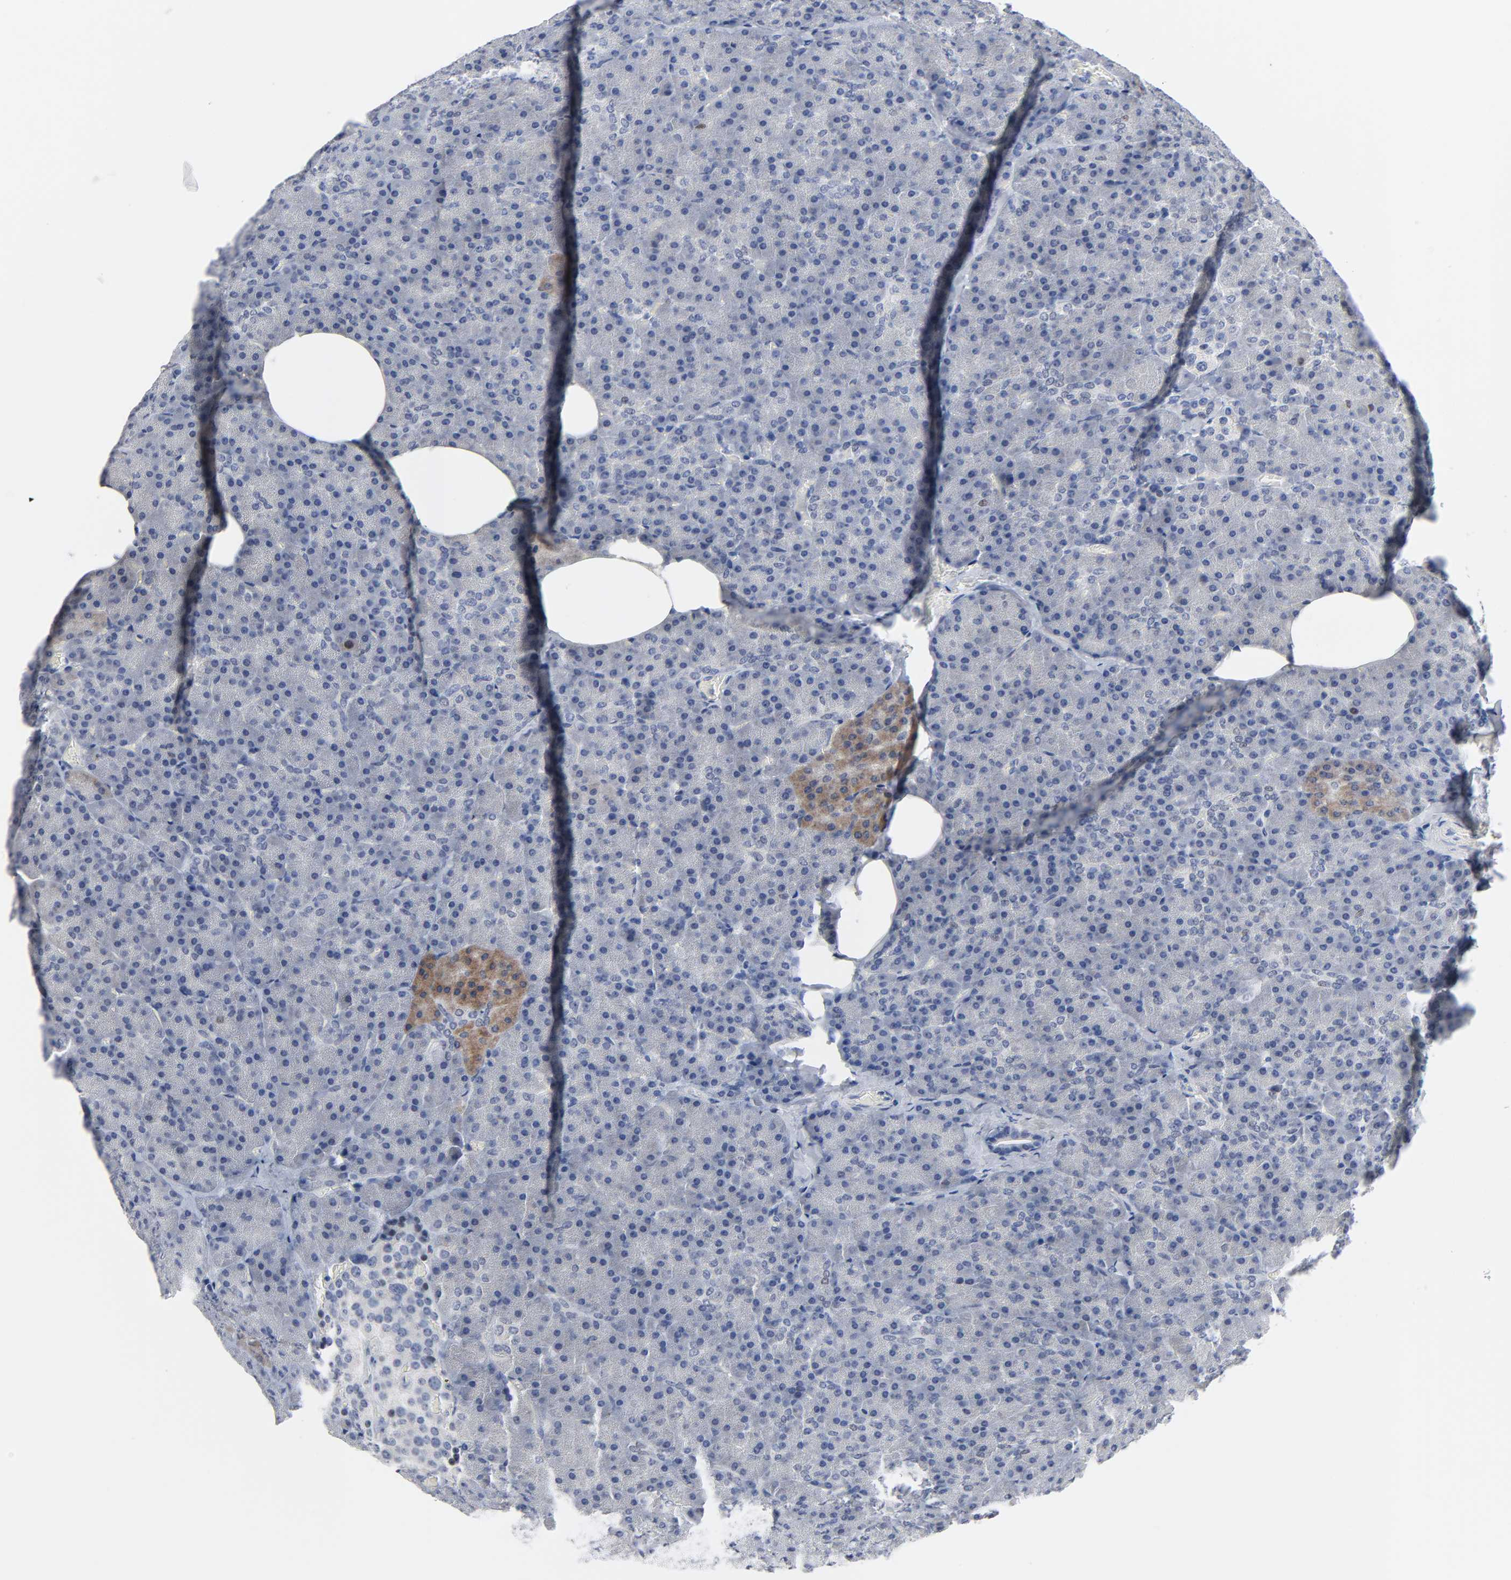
{"staining": {"intensity": "moderate", "quantity": "<25%", "location": "cytoplasmic/membranous"}, "tissue": "pancreas", "cell_type": "Exocrine glandular cells", "image_type": "normal", "snomed": [{"axis": "morphology", "description": "Normal tissue, NOS"}, {"axis": "topography", "description": "Pancreas"}], "caption": "Brown immunohistochemical staining in benign pancreas shows moderate cytoplasmic/membranous staining in about <25% of exocrine glandular cells.", "gene": "WEE1", "patient": {"sex": "female", "age": 35}}